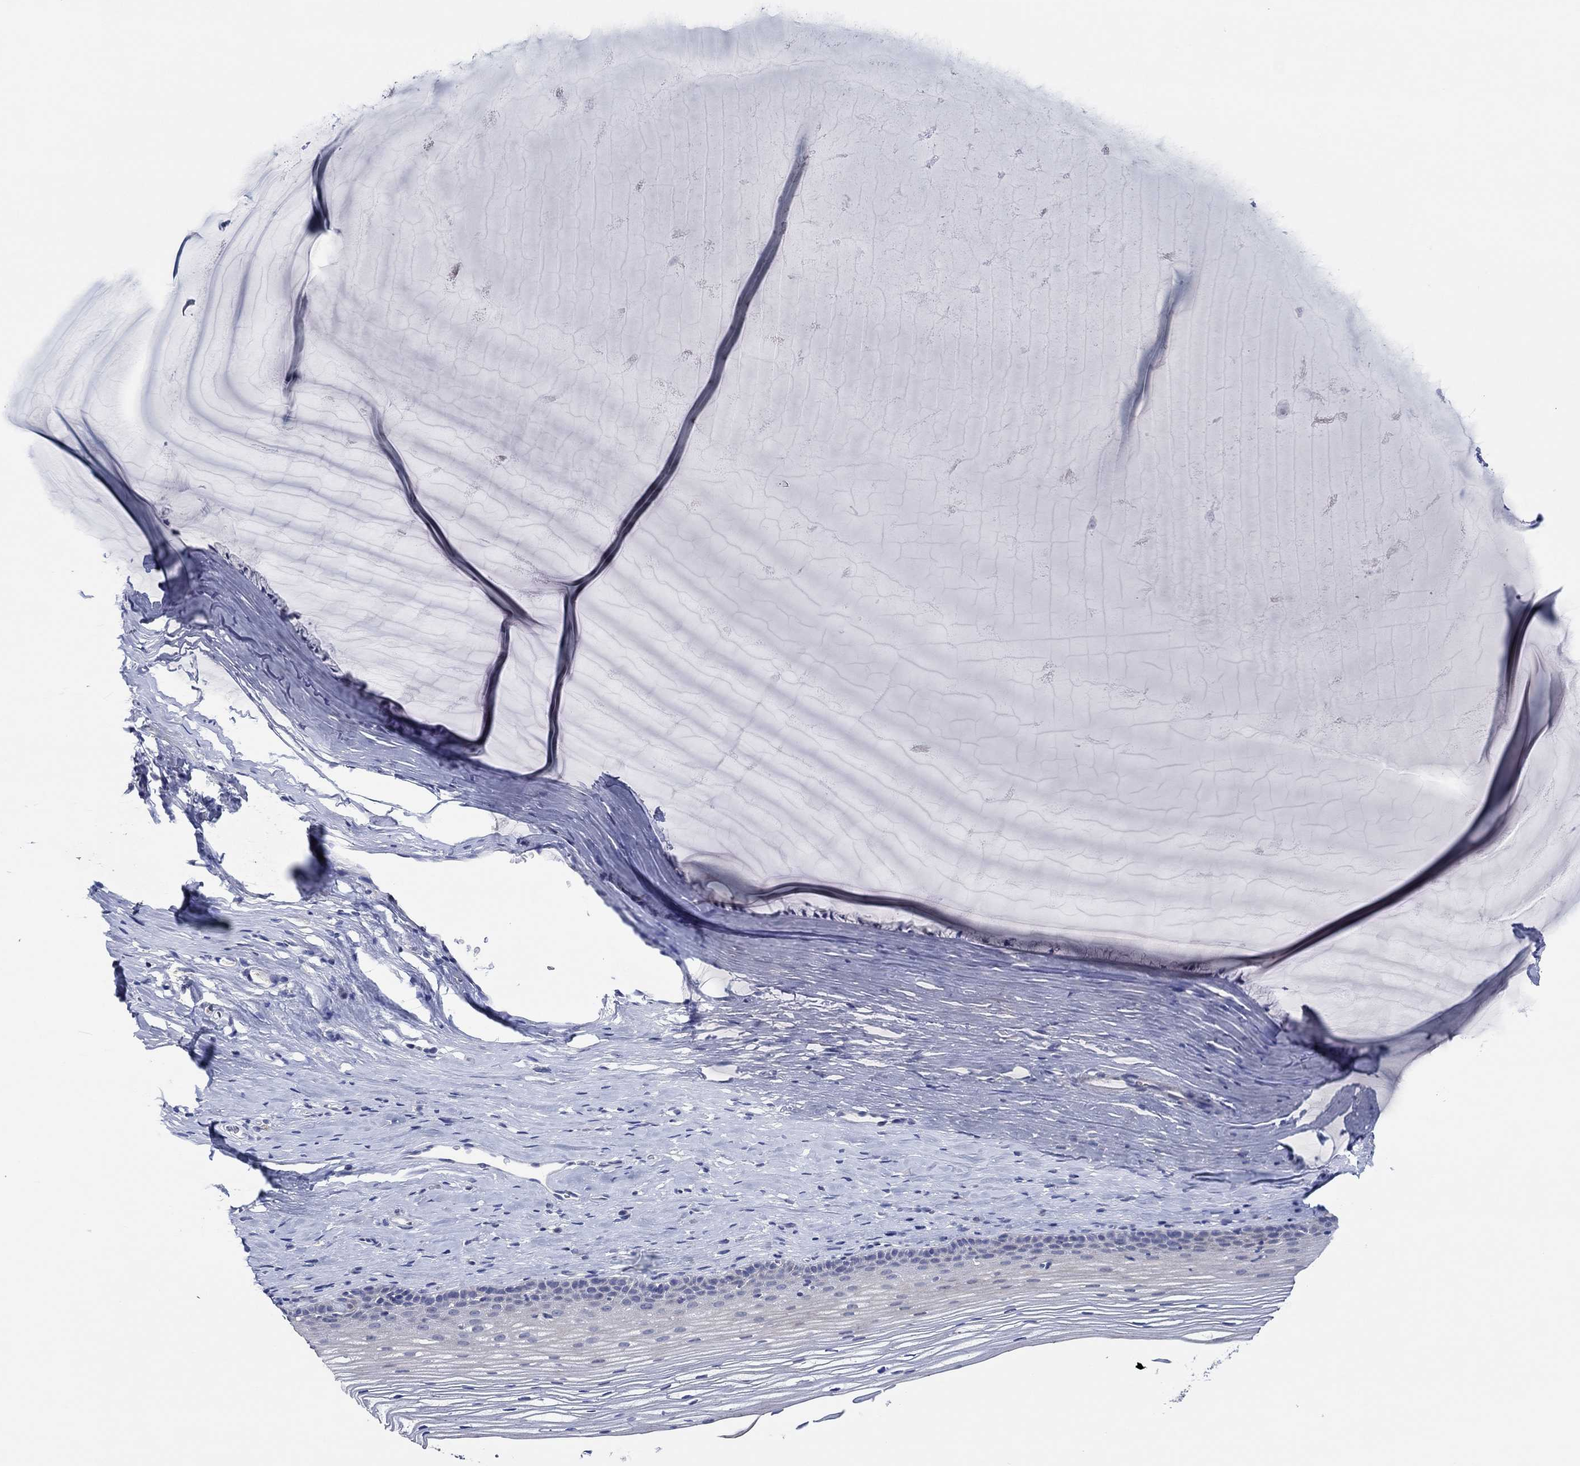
{"staining": {"intensity": "negative", "quantity": "none", "location": "none"}, "tissue": "cervix", "cell_type": "Glandular cells", "image_type": "normal", "snomed": [{"axis": "morphology", "description": "Normal tissue, NOS"}, {"axis": "topography", "description": "Cervix"}], "caption": "Immunohistochemistry (IHC) photomicrograph of unremarkable cervix: cervix stained with DAB reveals no significant protein positivity in glandular cells.", "gene": "PRRT3", "patient": {"sex": "female", "age": 40}}